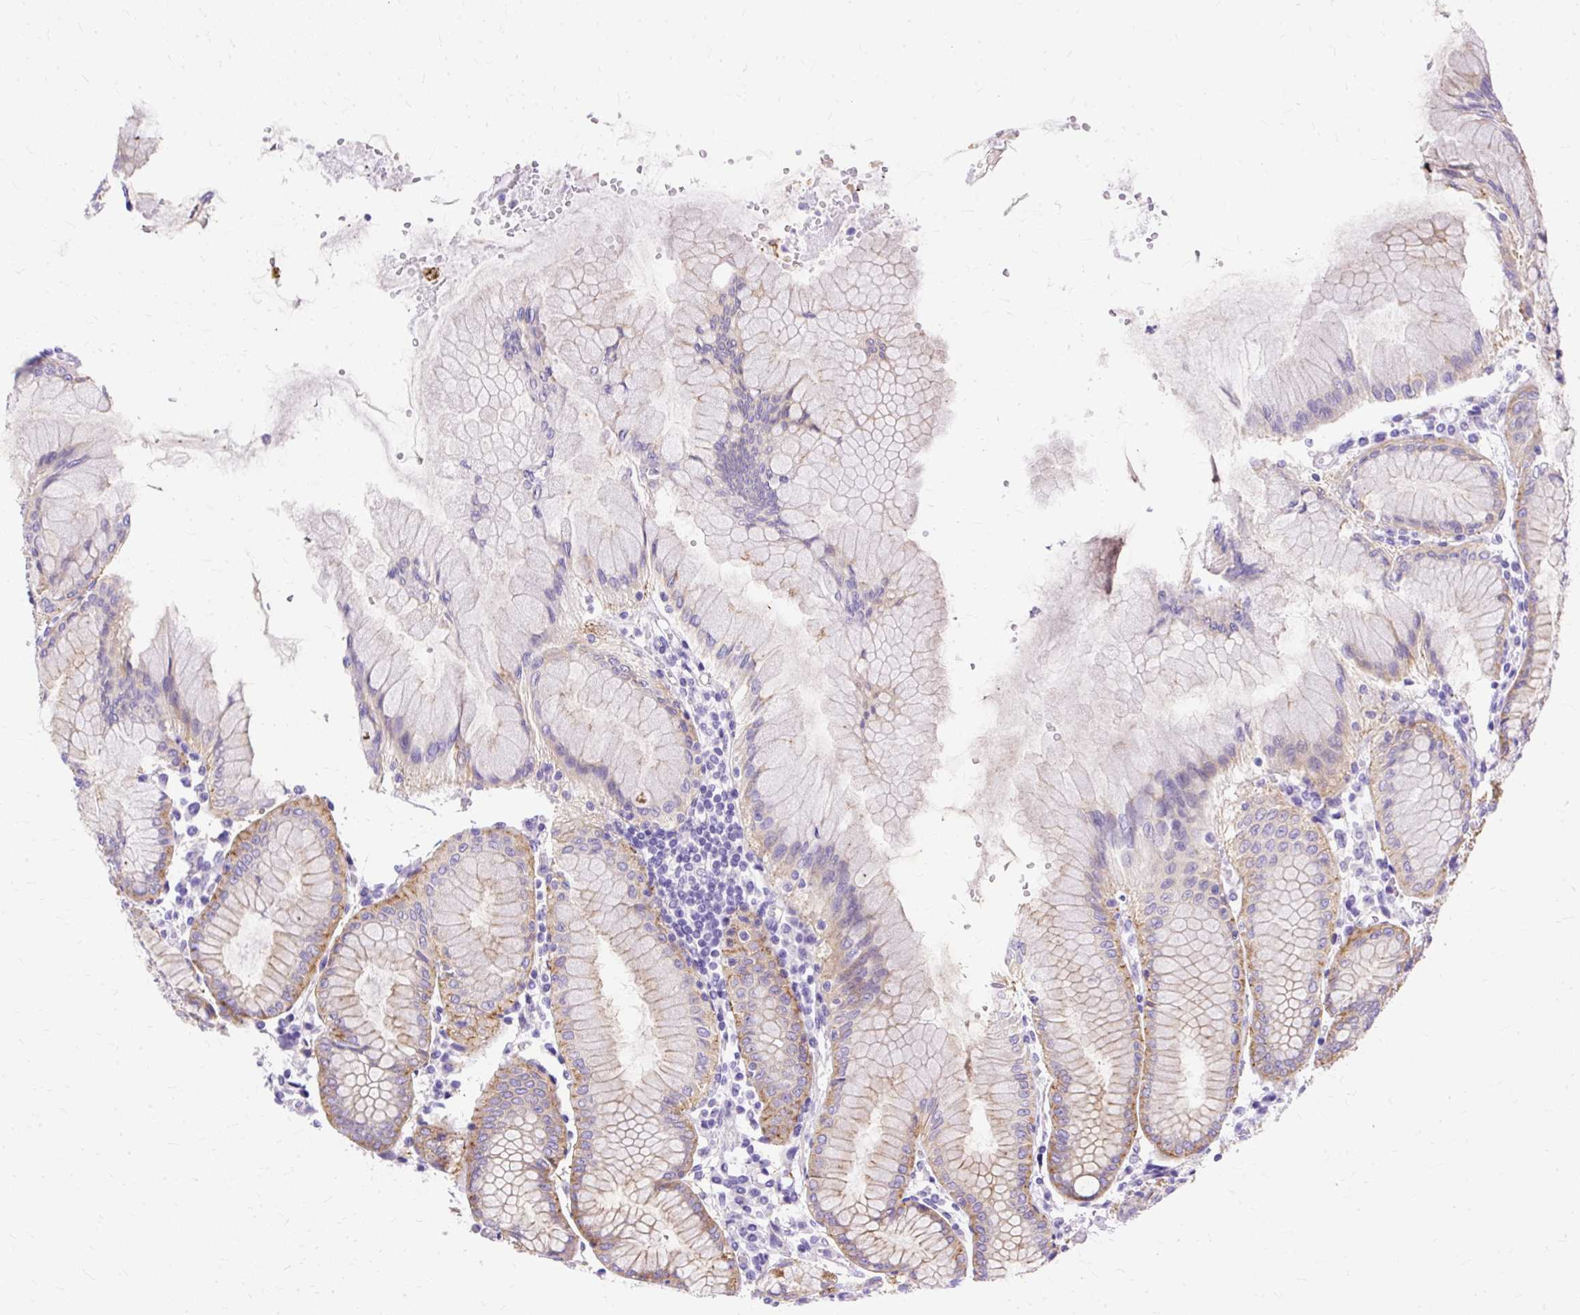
{"staining": {"intensity": "moderate", "quantity": "25%-75%", "location": "cytoplasmic/membranous"}, "tissue": "stomach", "cell_type": "Glandular cells", "image_type": "normal", "snomed": [{"axis": "morphology", "description": "Normal tissue, NOS"}, {"axis": "topography", "description": "Stomach"}], "caption": "Immunohistochemical staining of normal stomach exhibits 25%-75% levels of moderate cytoplasmic/membranous protein positivity in about 25%-75% of glandular cells. (brown staining indicates protein expression, while blue staining denotes nuclei).", "gene": "MYO6", "patient": {"sex": "female", "age": 57}}